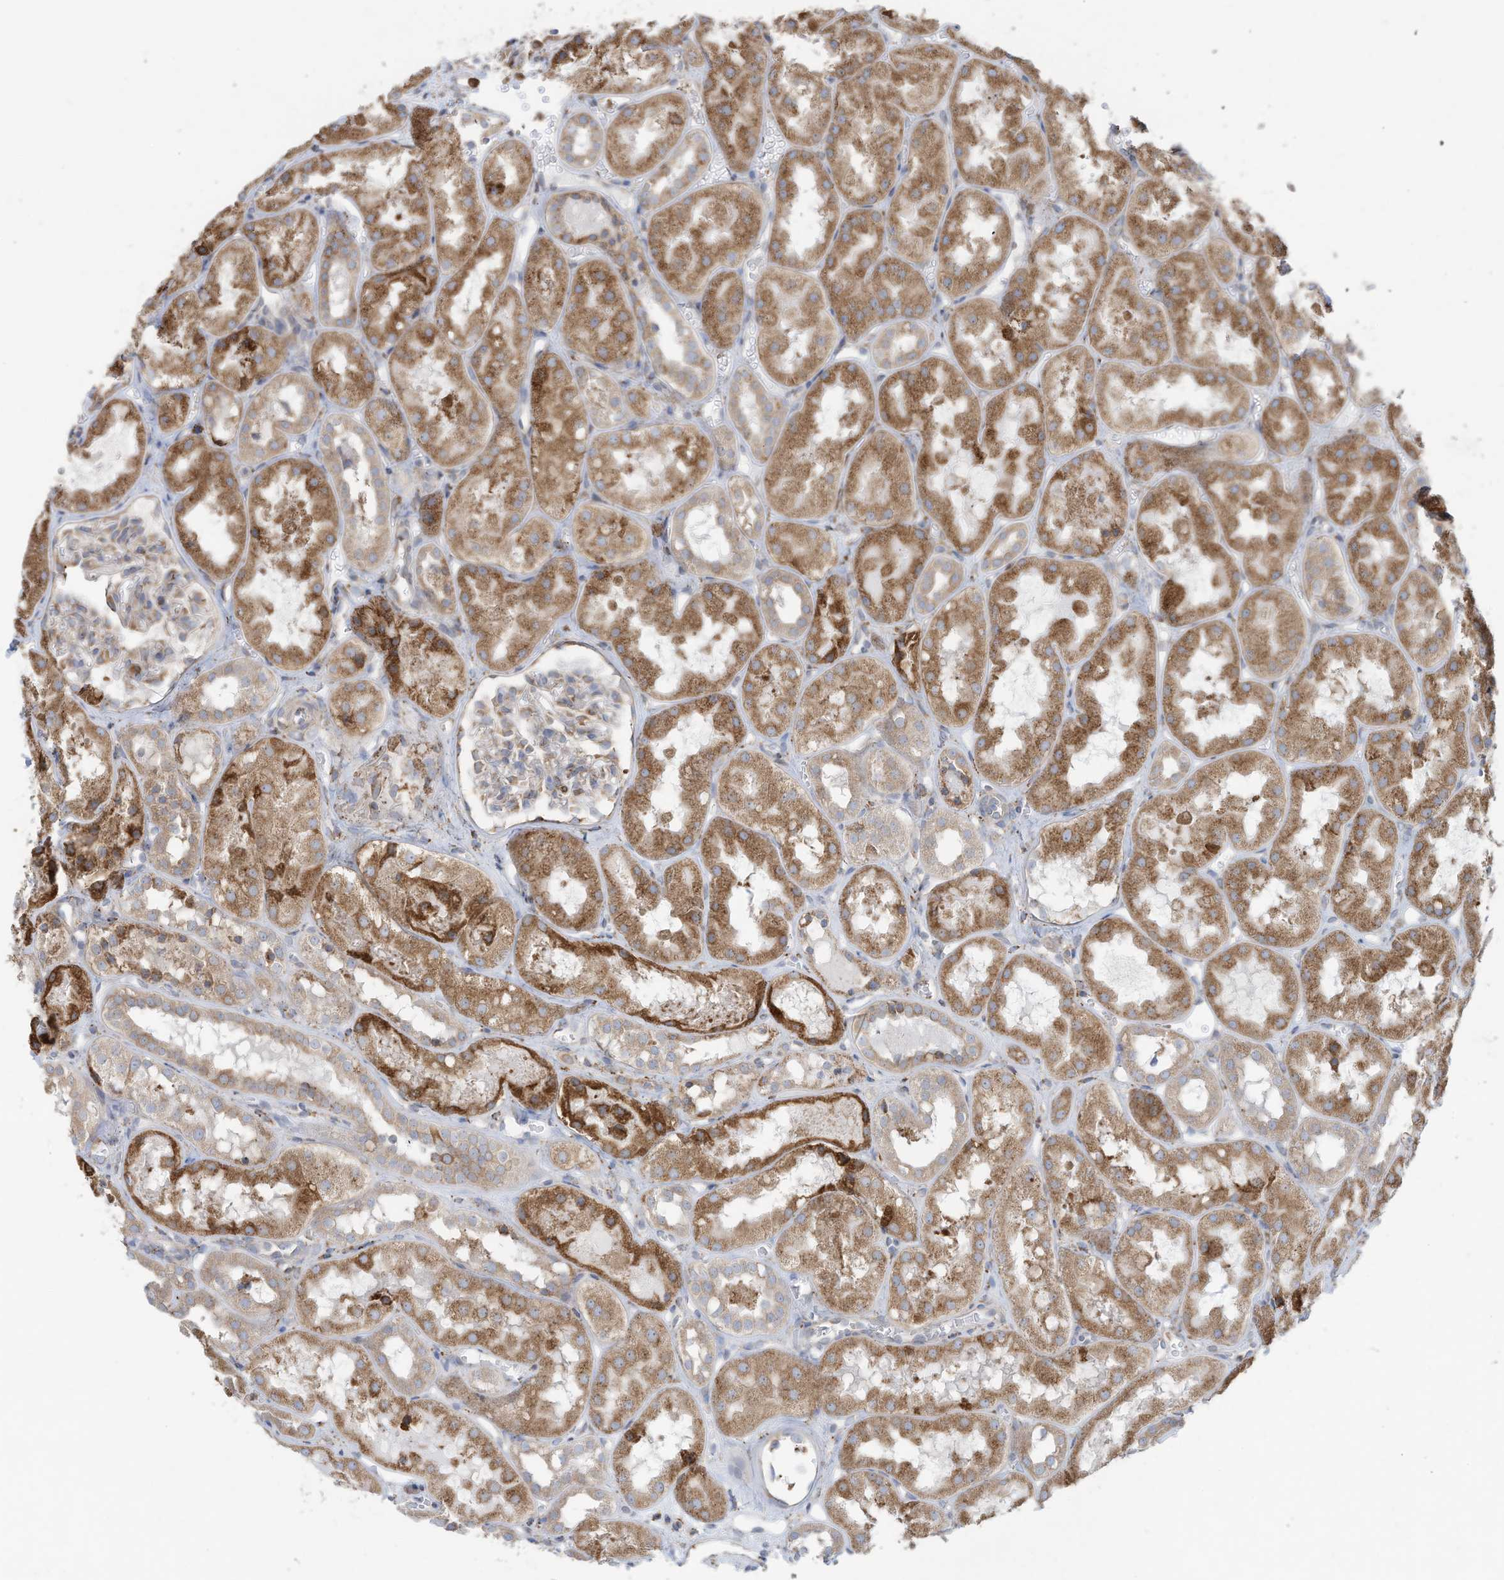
{"staining": {"intensity": "moderate", "quantity": "25%-75%", "location": "cytoplasmic/membranous"}, "tissue": "kidney", "cell_type": "Cells in glomeruli", "image_type": "normal", "snomed": [{"axis": "morphology", "description": "Normal tissue, NOS"}, {"axis": "topography", "description": "Kidney"}], "caption": "High-power microscopy captured an immunohistochemistry histopathology image of unremarkable kidney, revealing moderate cytoplasmic/membranous positivity in about 25%-75% of cells in glomeruli.", "gene": "ZNF354C", "patient": {"sex": "male", "age": 16}}